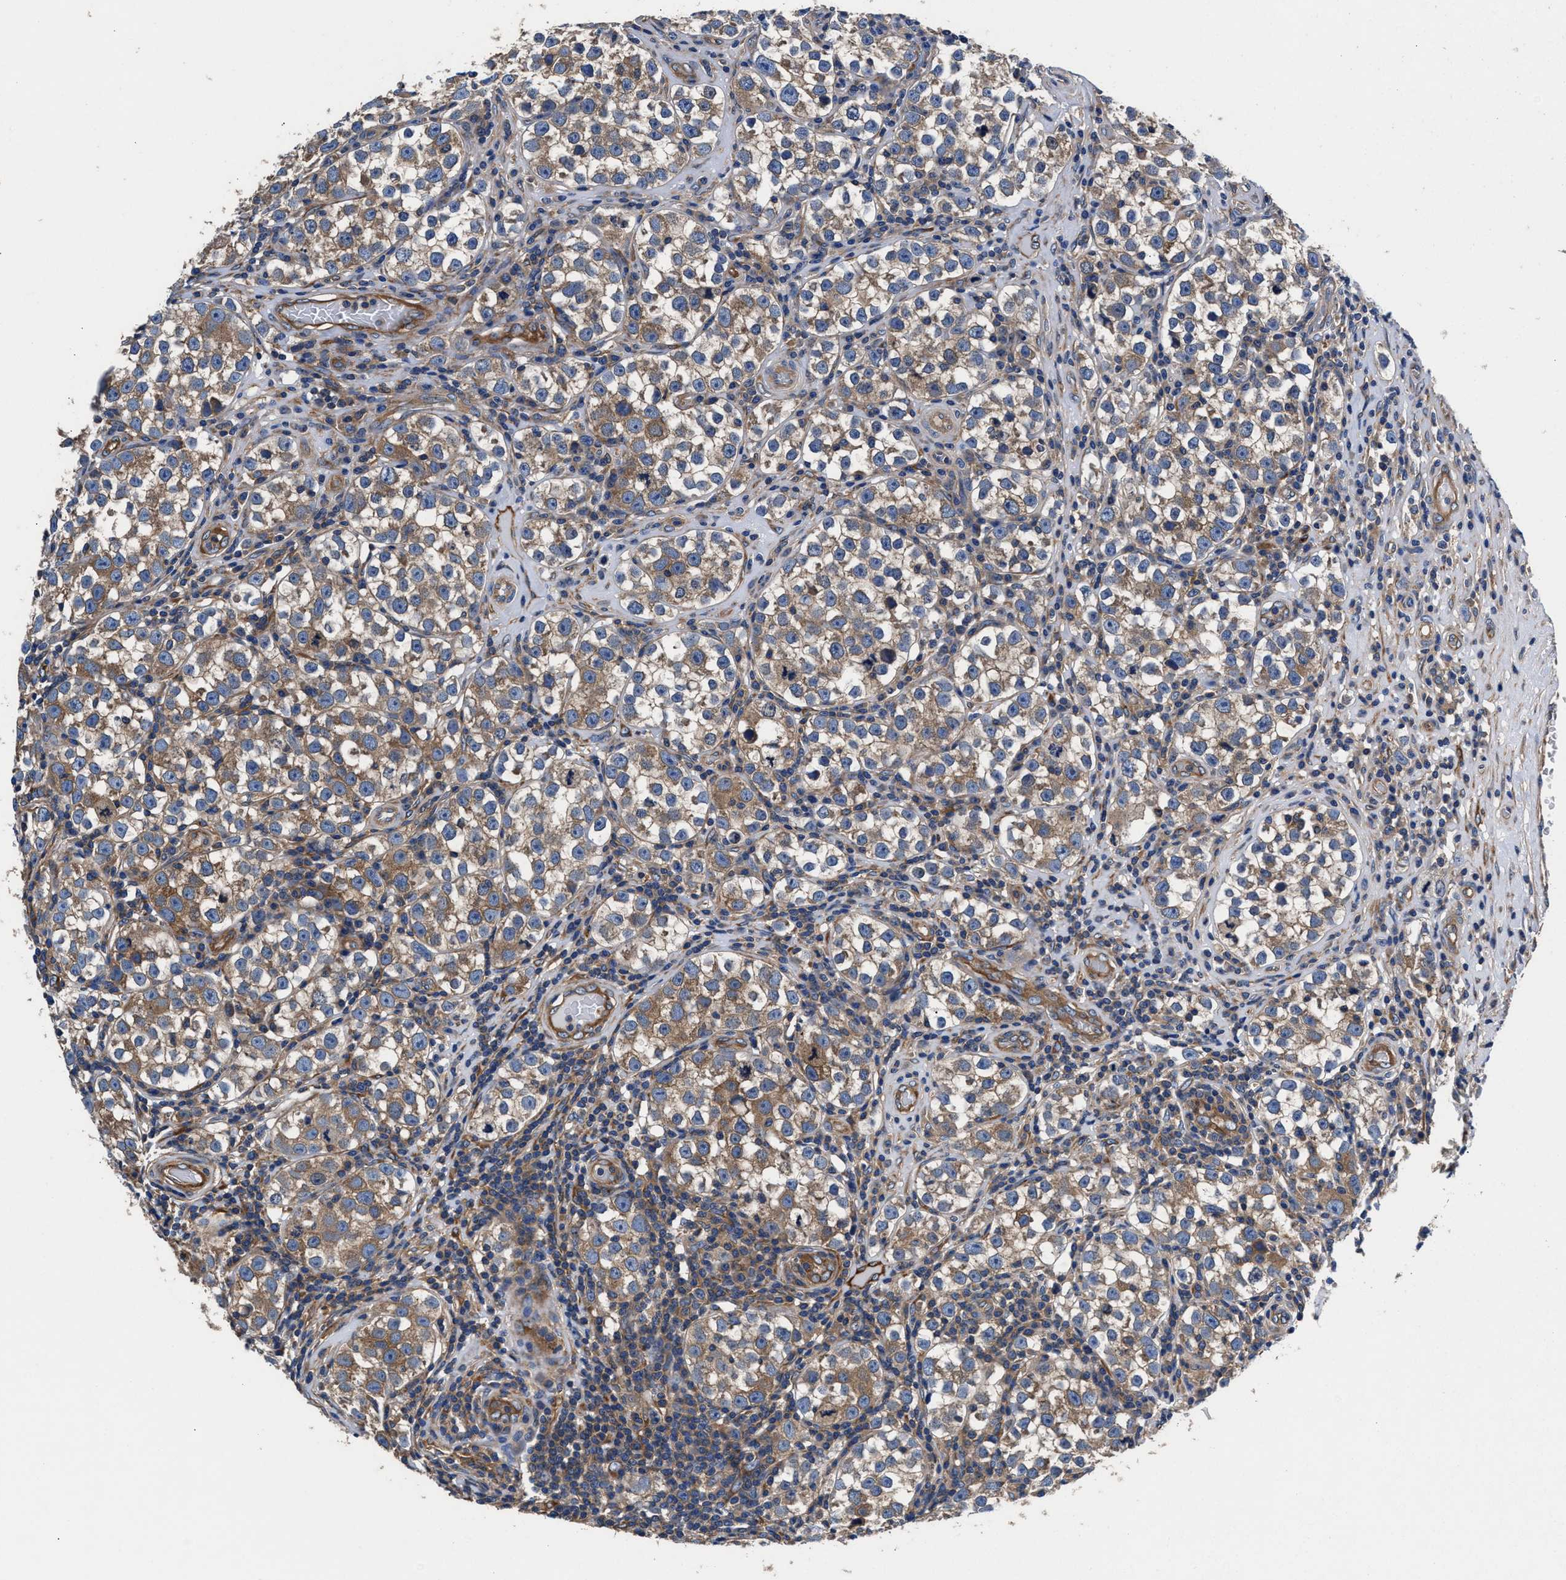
{"staining": {"intensity": "moderate", "quantity": ">75%", "location": "cytoplasmic/membranous"}, "tissue": "testis cancer", "cell_type": "Tumor cells", "image_type": "cancer", "snomed": [{"axis": "morphology", "description": "Normal tissue, NOS"}, {"axis": "morphology", "description": "Seminoma, NOS"}, {"axis": "topography", "description": "Testis"}], "caption": "Immunohistochemical staining of human seminoma (testis) exhibits moderate cytoplasmic/membranous protein staining in about >75% of tumor cells. (DAB (3,3'-diaminobenzidine) IHC with brightfield microscopy, high magnification).", "gene": "SH3GL1", "patient": {"sex": "male", "age": 43}}